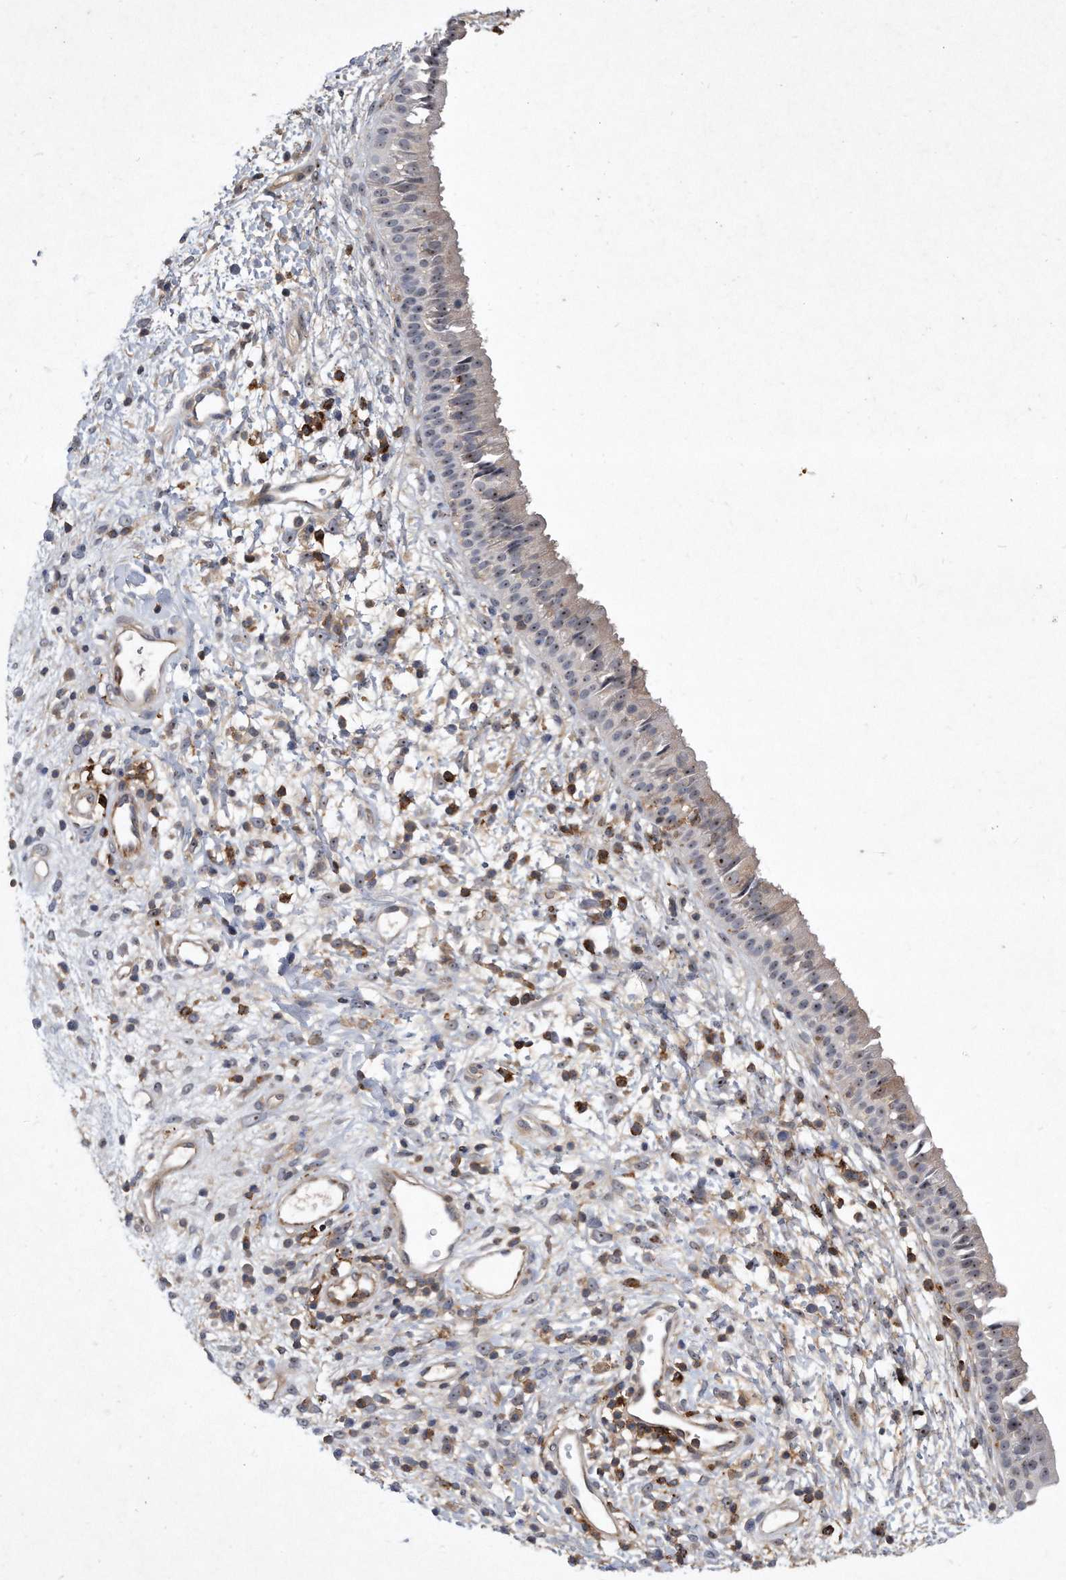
{"staining": {"intensity": "weak", "quantity": "25%-75%", "location": "nuclear"}, "tissue": "nasopharynx", "cell_type": "Respiratory epithelial cells", "image_type": "normal", "snomed": [{"axis": "morphology", "description": "Normal tissue, NOS"}, {"axis": "topography", "description": "Nasopharynx"}], "caption": "Weak nuclear protein positivity is seen in approximately 25%-75% of respiratory epithelial cells in nasopharynx.", "gene": "PGBD2", "patient": {"sex": "male", "age": 22}}